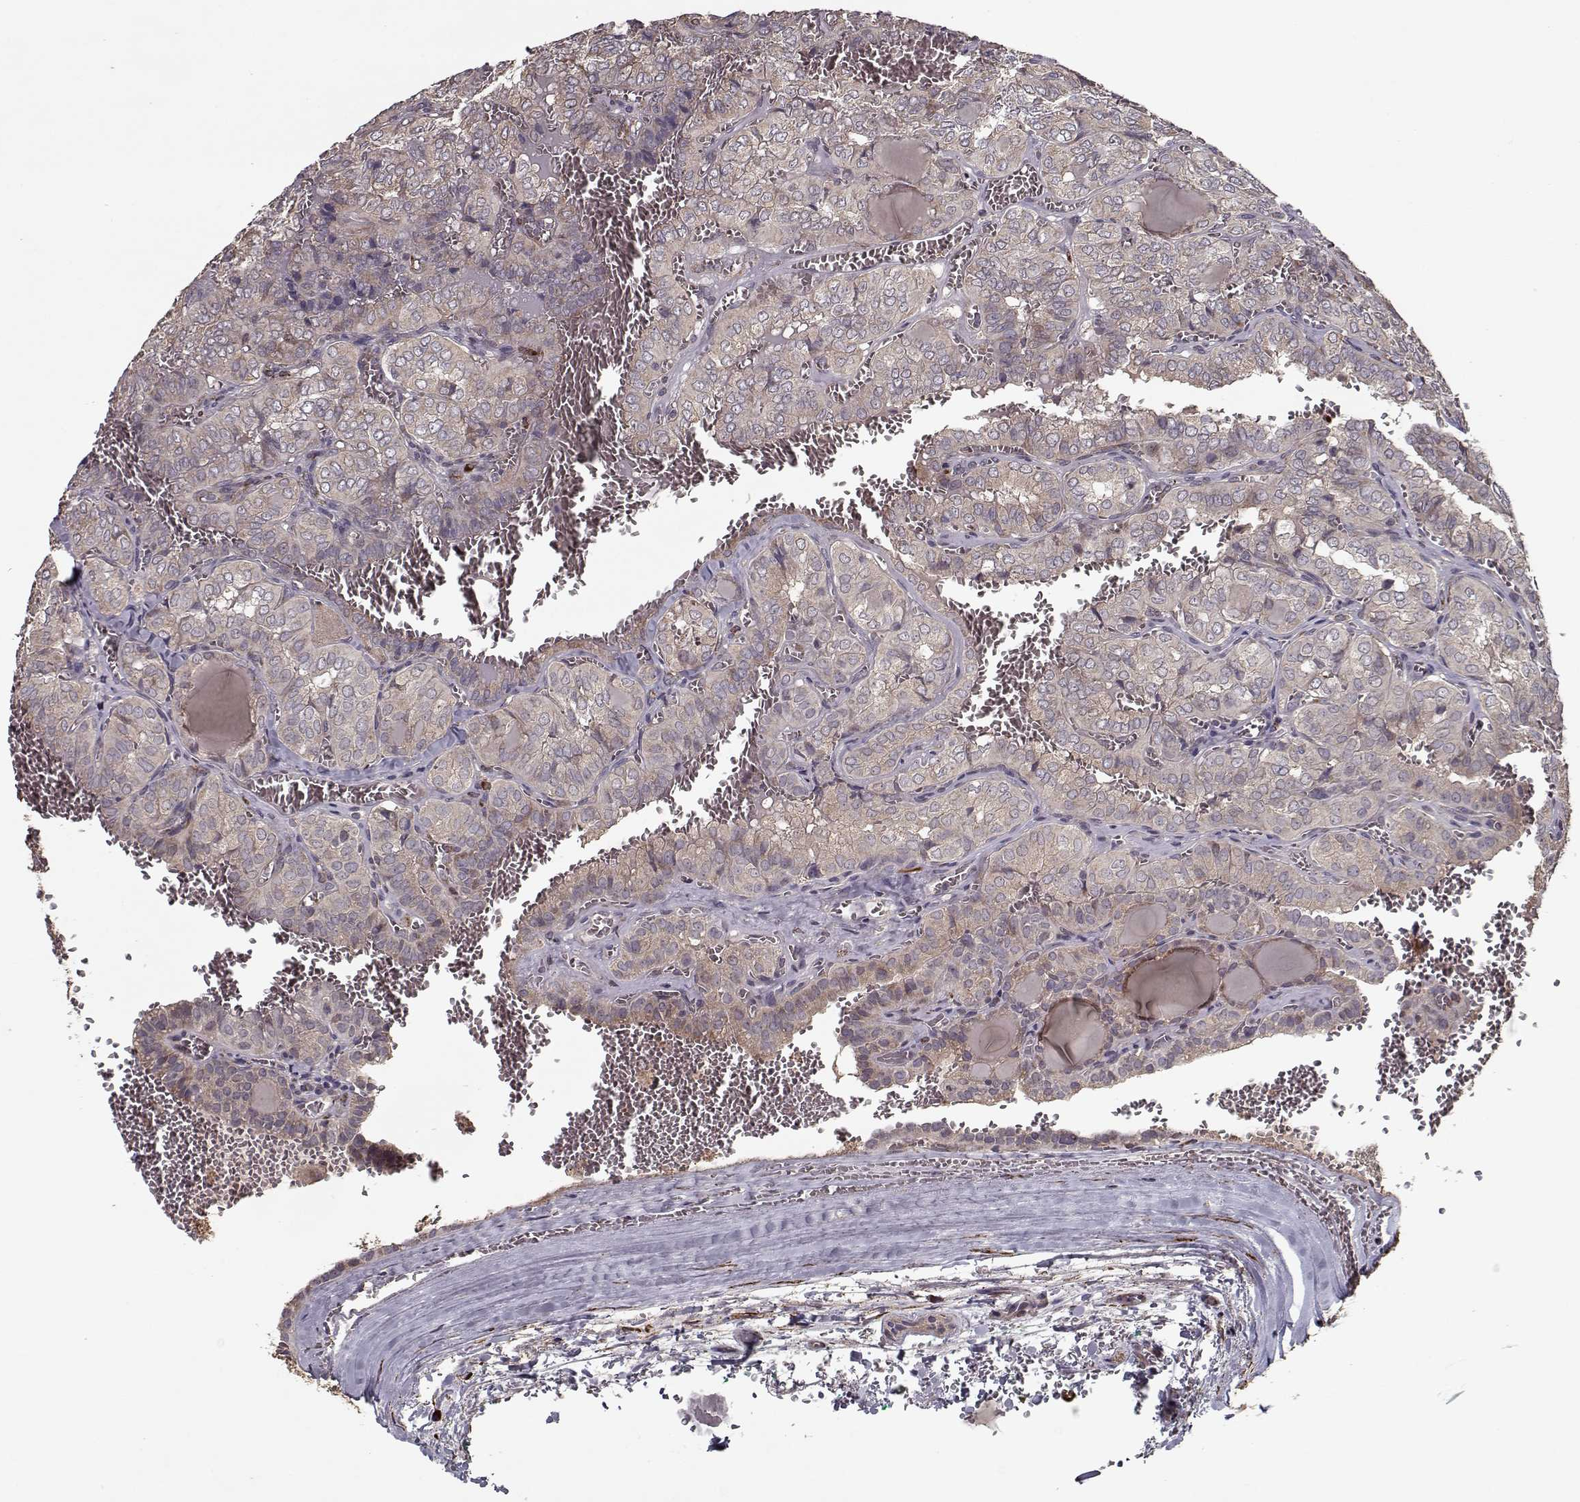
{"staining": {"intensity": "weak", "quantity": "25%-75%", "location": "cytoplasmic/membranous"}, "tissue": "thyroid cancer", "cell_type": "Tumor cells", "image_type": "cancer", "snomed": [{"axis": "morphology", "description": "Papillary adenocarcinoma, NOS"}, {"axis": "topography", "description": "Thyroid gland"}], "caption": "A brown stain labels weak cytoplasmic/membranous expression of a protein in human papillary adenocarcinoma (thyroid) tumor cells.", "gene": "IMMP1L", "patient": {"sex": "female", "age": 41}}